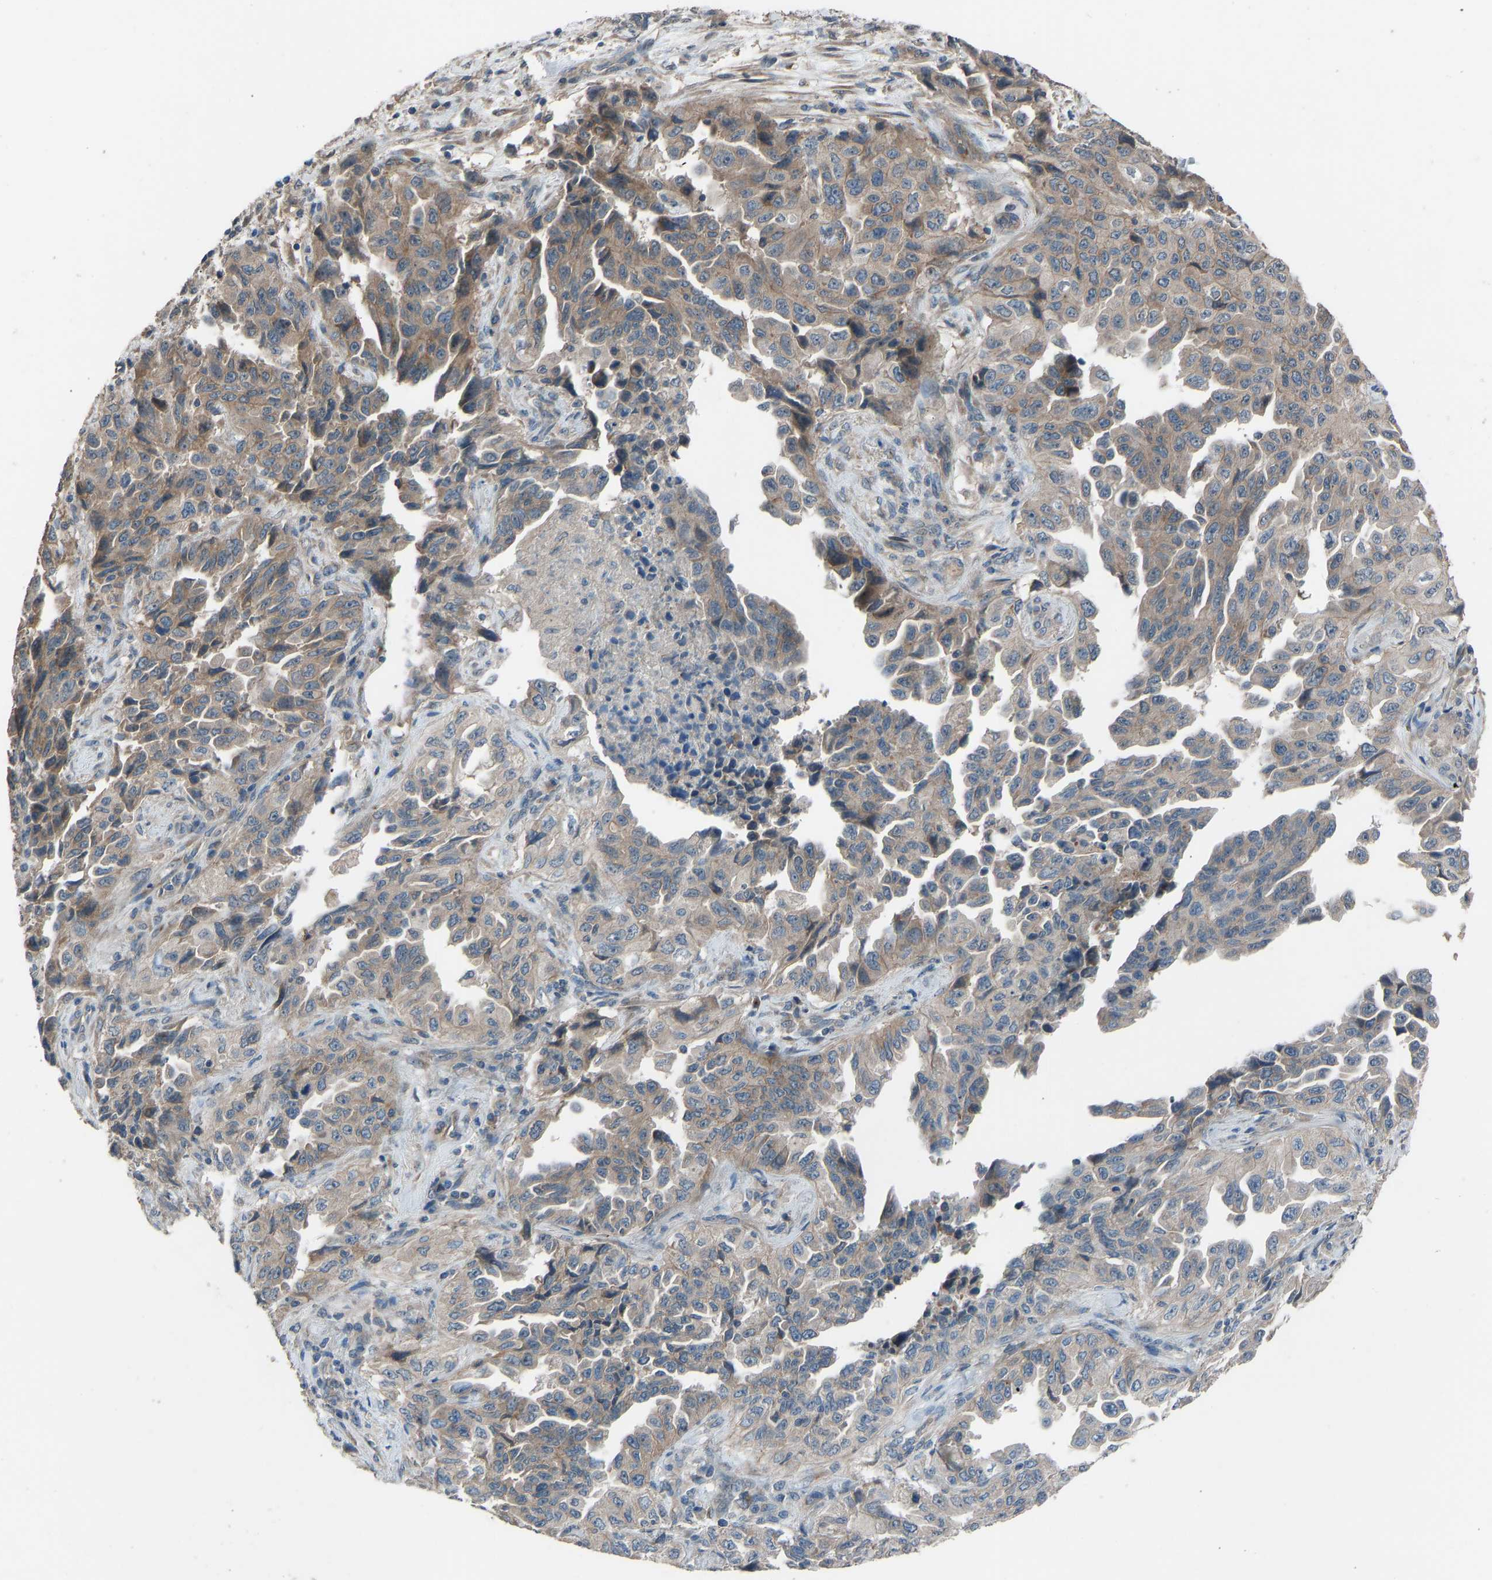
{"staining": {"intensity": "weak", "quantity": ">75%", "location": "cytoplasmic/membranous"}, "tissue": "lung cancer", "cell_type": "Tumor cells", "image_type": "cancer", "snomed": [{"axis": "morphology", "description": "Adenocarcinoma, NOS"}, {"axis": "topography", "description": "Lung"}], "caption": "Protein expression analysis of human lung adenocarcinoma reveals weak cytoplasmic/membranous staining in approximately >75% of tumor cells.", "gene": "SLC43A1", "patient": {"sex": "female", "age": 51}}